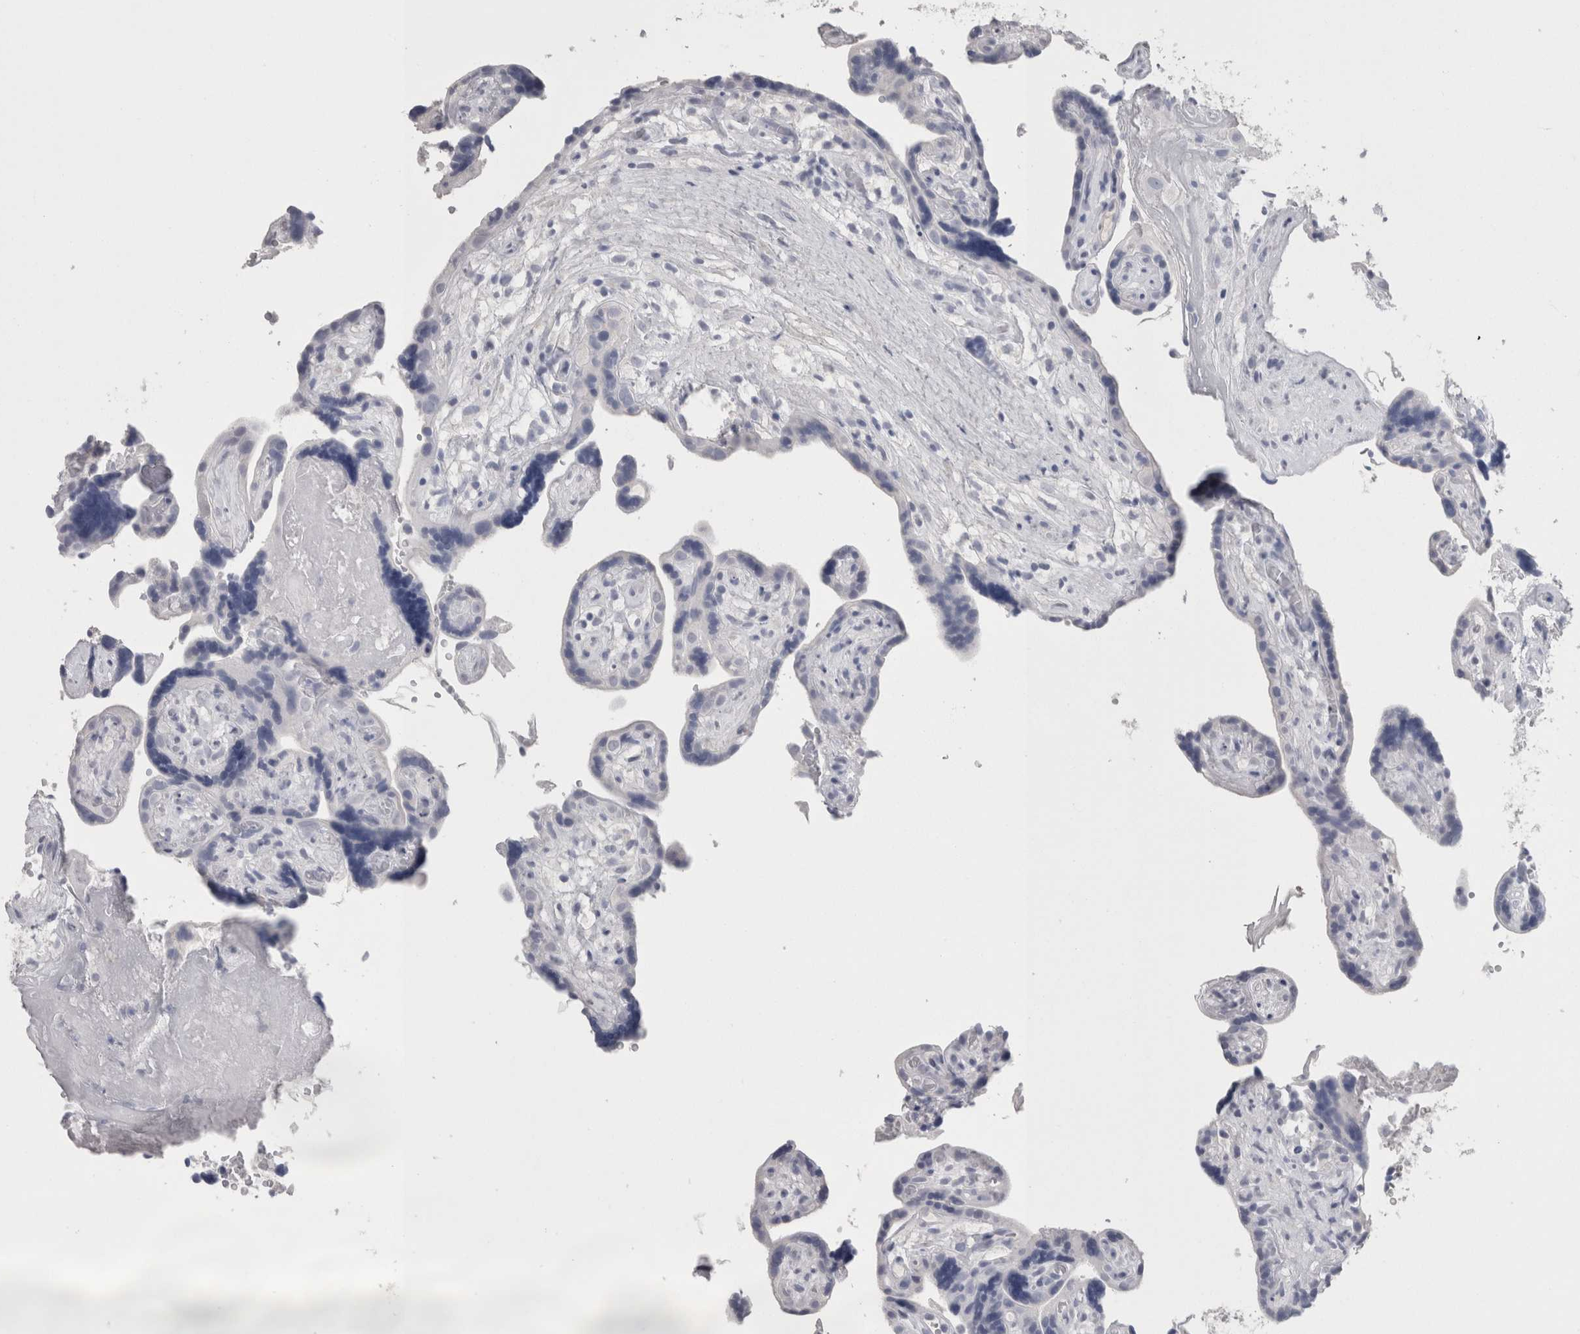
{"staining": {"intensity": "negative", "quantity": "none", "location": "none"}, "tissue": "placenta", "cell_type": "Decidual cells", "image_type": "normal", "snomed": [{"axis": "morphology", "description": "Normal tissue, NOS"}, {"axis": "topography", "description": "Placenta"}], "caption": "High magnification brightfield microscopy of unremarkable placenta stained with DAB (3,3'-diaminobenzidine) (brown) and counterstained with hematoxylin (blue): decidual cells show no significant staining.", "gene": "CA8", "patient": {"sex": "female", "age": 30}}